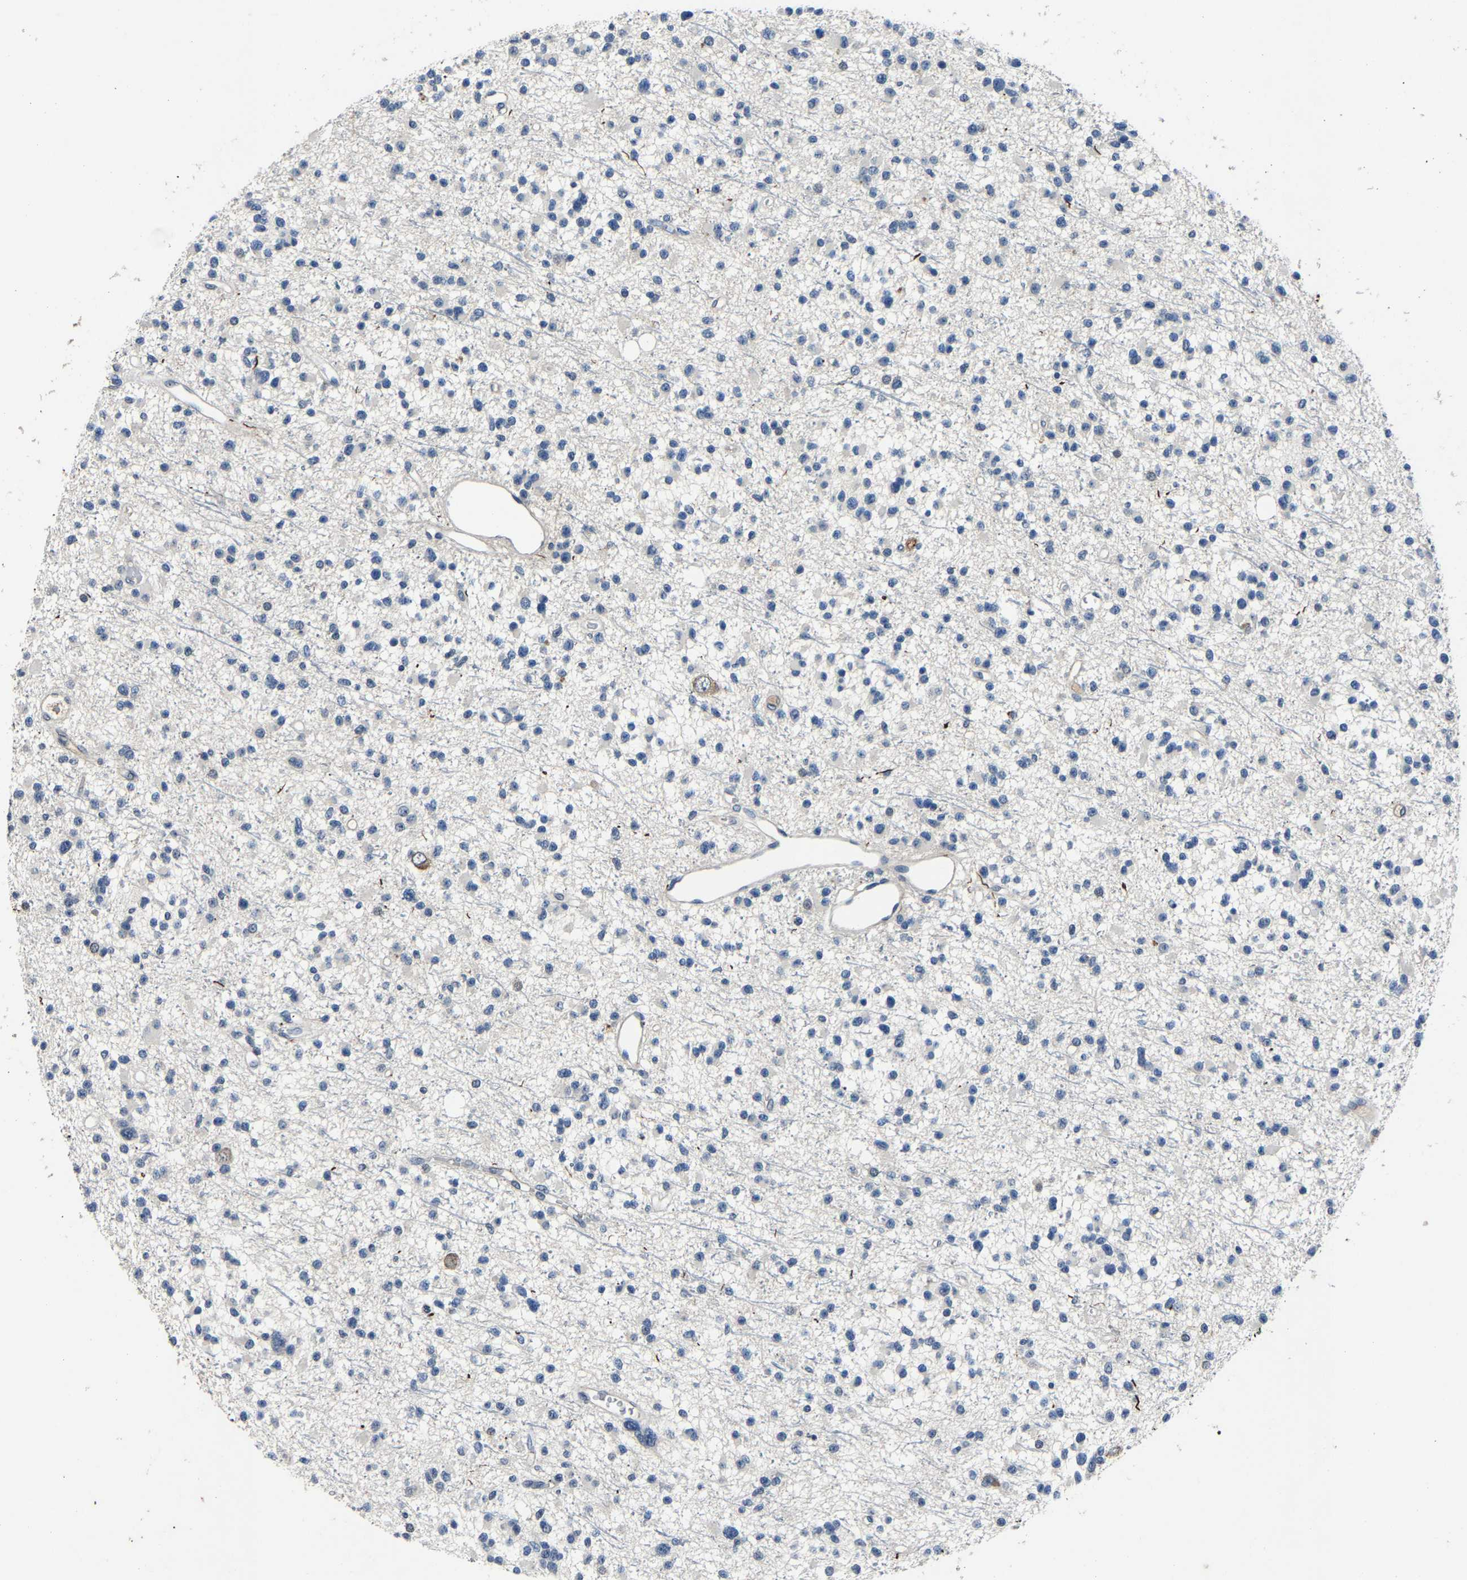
{"staining": {"intensity": "negative", "quantity": "none", "location": "none"}, "tissue": "glioma", "cell_type": "Tumor cells", "image_type": "cancer", "snomed": [{"axis": "morphology", "description": "Glioma, malignant, Low grade"}, {"axis": "topography", "description": "Brain"}], "caption": "Immunohistochemical staining of malignant low-grade glioma reveals no significant positivity in tumor cells. (Stains: DAB immunohistochemistry with hematoxylin counter stain, Microscopy: brightfield microscopy at high magnification).", "gene": "PCNX2", "patient": {"sex": "female", "age": 22}}